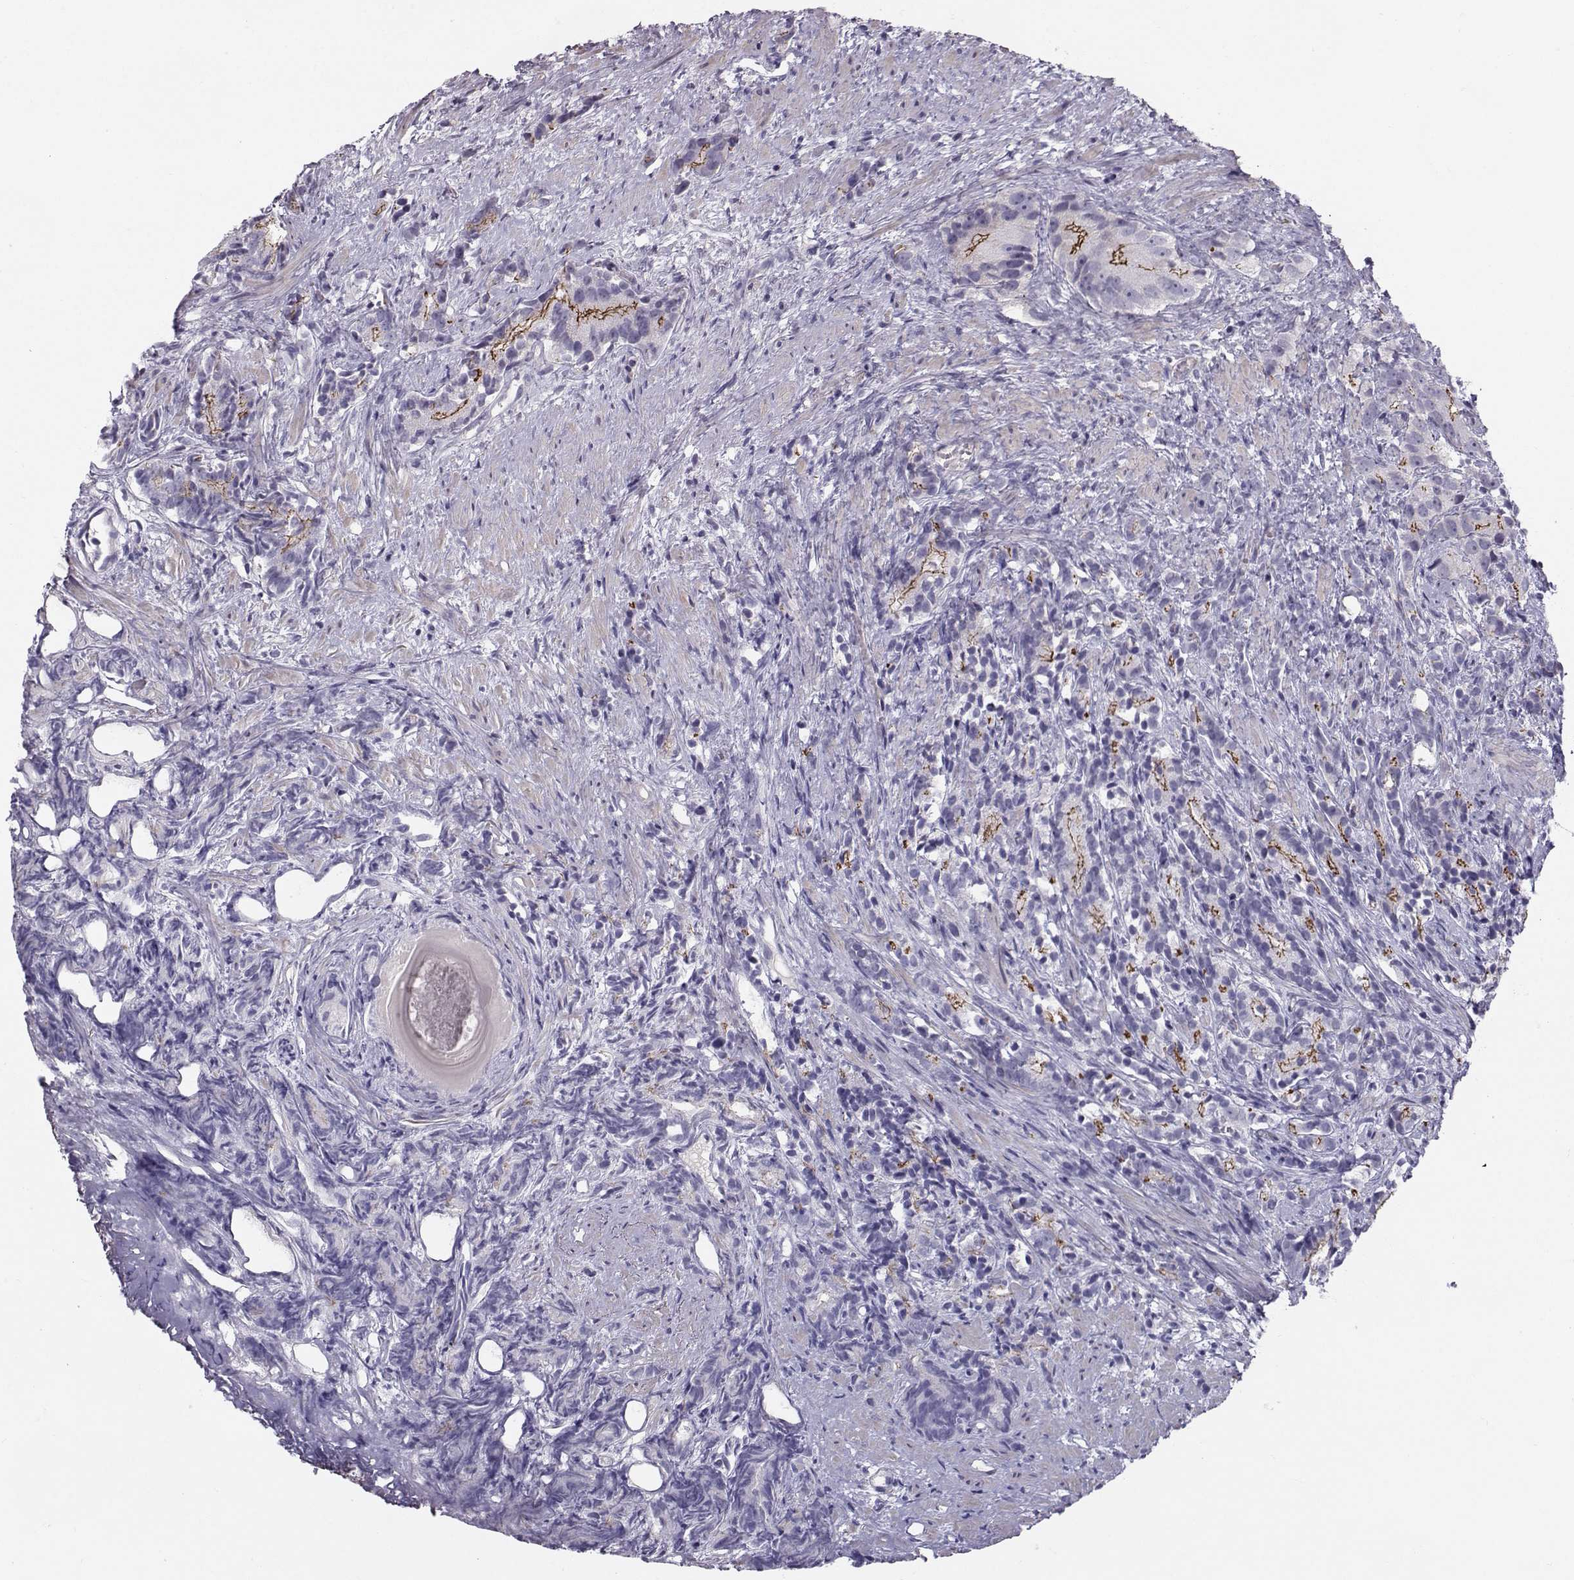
{"staining": {"intensity": "strong", "quantity": "<25%", "location": "cytoplasmic/membranous"}, "tissue": "prostate cancer", "cell_type": "Tumor cells", "image_type": "cancer", "snomed": [{"axis": "morphology", "description": "Adenocarcinoma, High grade"}, {"axis": "topography", "description": "Prostate"}], "caption": "Immunohistochemical staining of prostate cancer (adenocarcinoma (high-grade)) shows medium levels of strong cytoplasmic/membranous protein staining in approximately <25% of tumor cells.", "gene": "MAST1", "patient": {"sex": "male", "age": 90}}